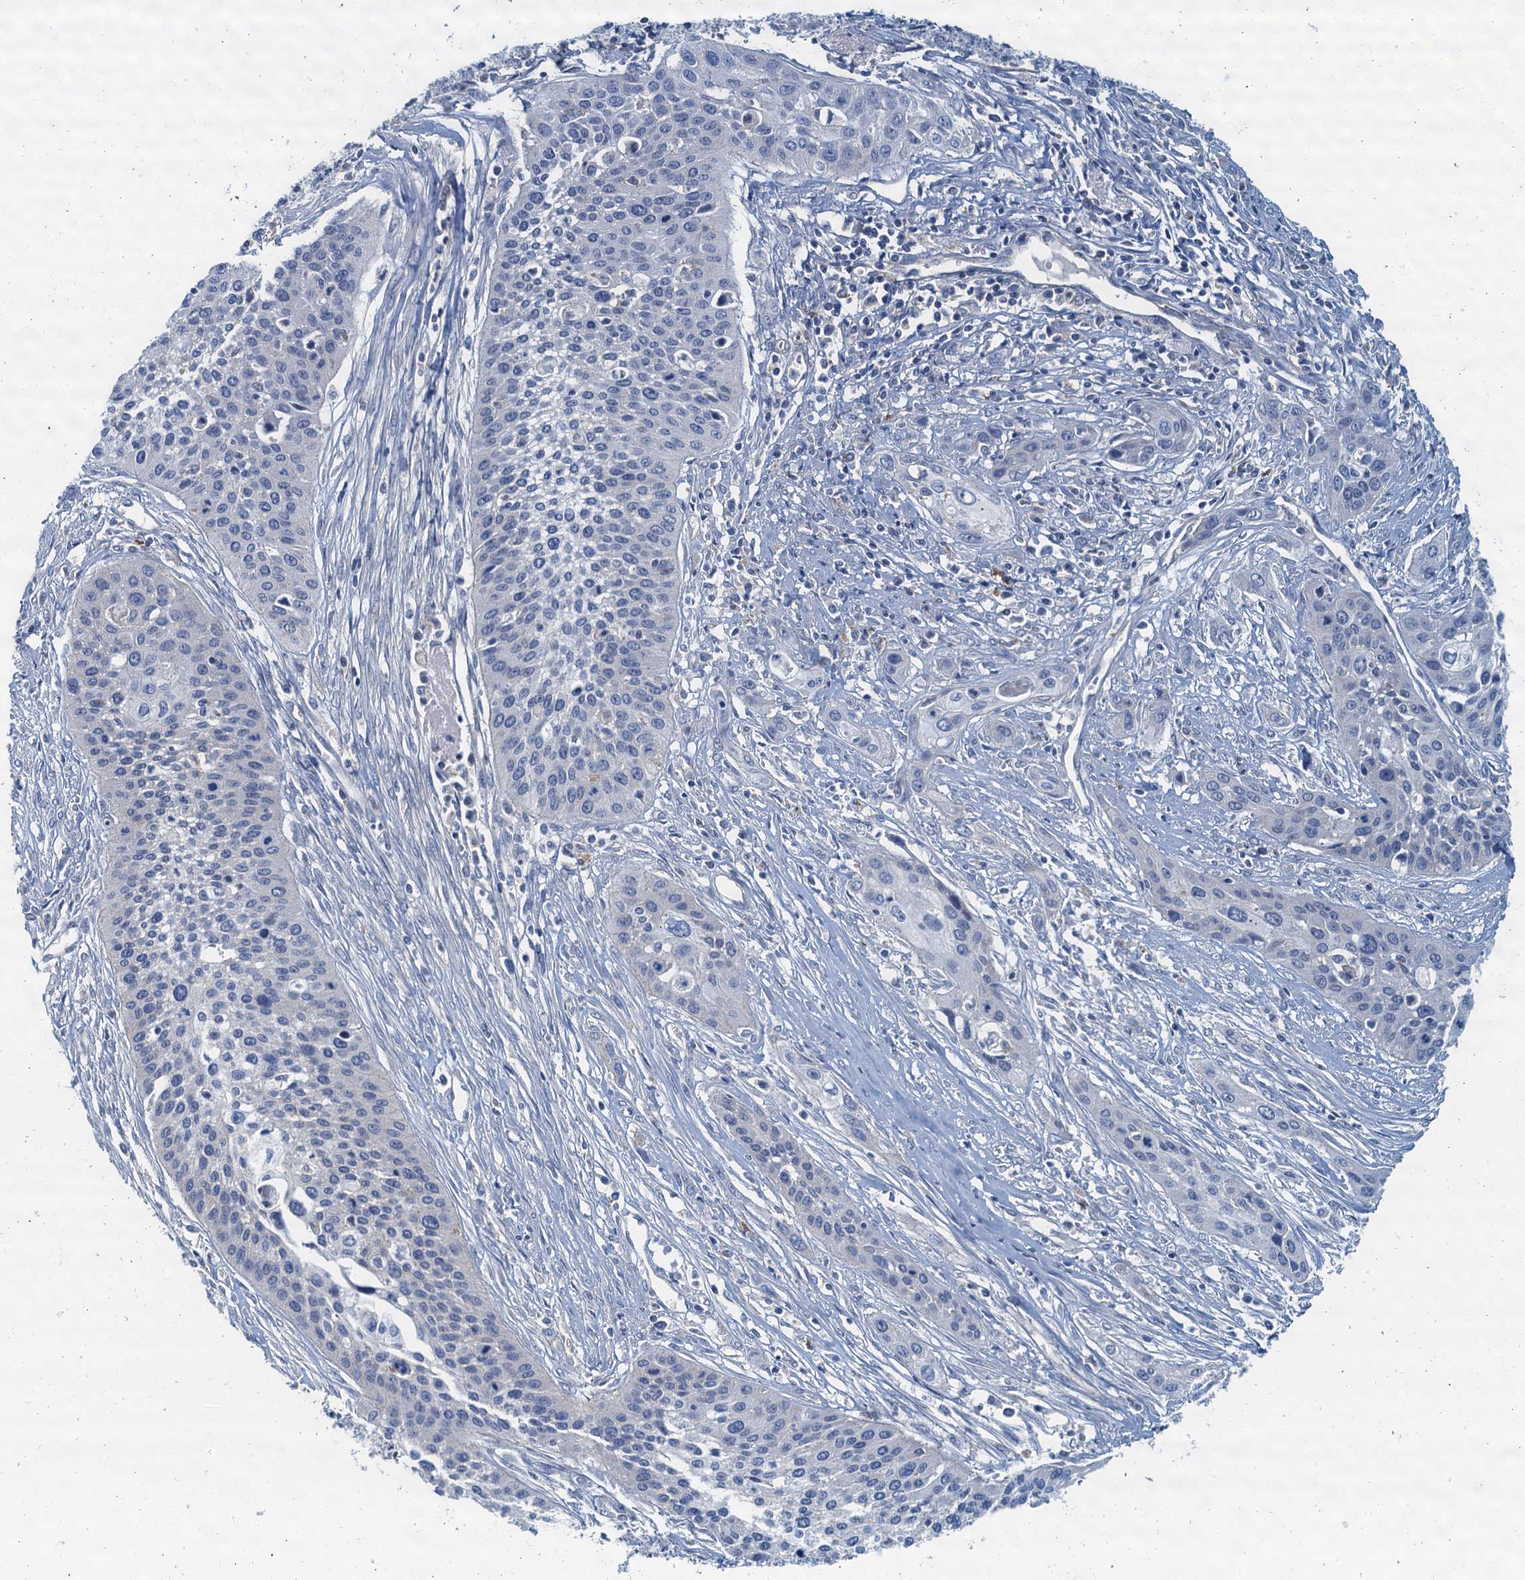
{"staining": {"intensity": "negative", "quantity": "none", "location": "none"}, "tissue": "cervical cancer", "cell_type": "Tumor cells", "image_type": "cancer", "snomed": [{"axis": "morphology", "description": "Squamous cell carcinoma, NOS"}, {"axis": "topography", "description": "Cervix"}], "caption": "The immunohistochemistry micrograph has no significant expression in tumor cells of squamous cell carcinoma (cervical) tissue.", "gene": "THAP10", "patient": {"sex": "female", "age": 34}}